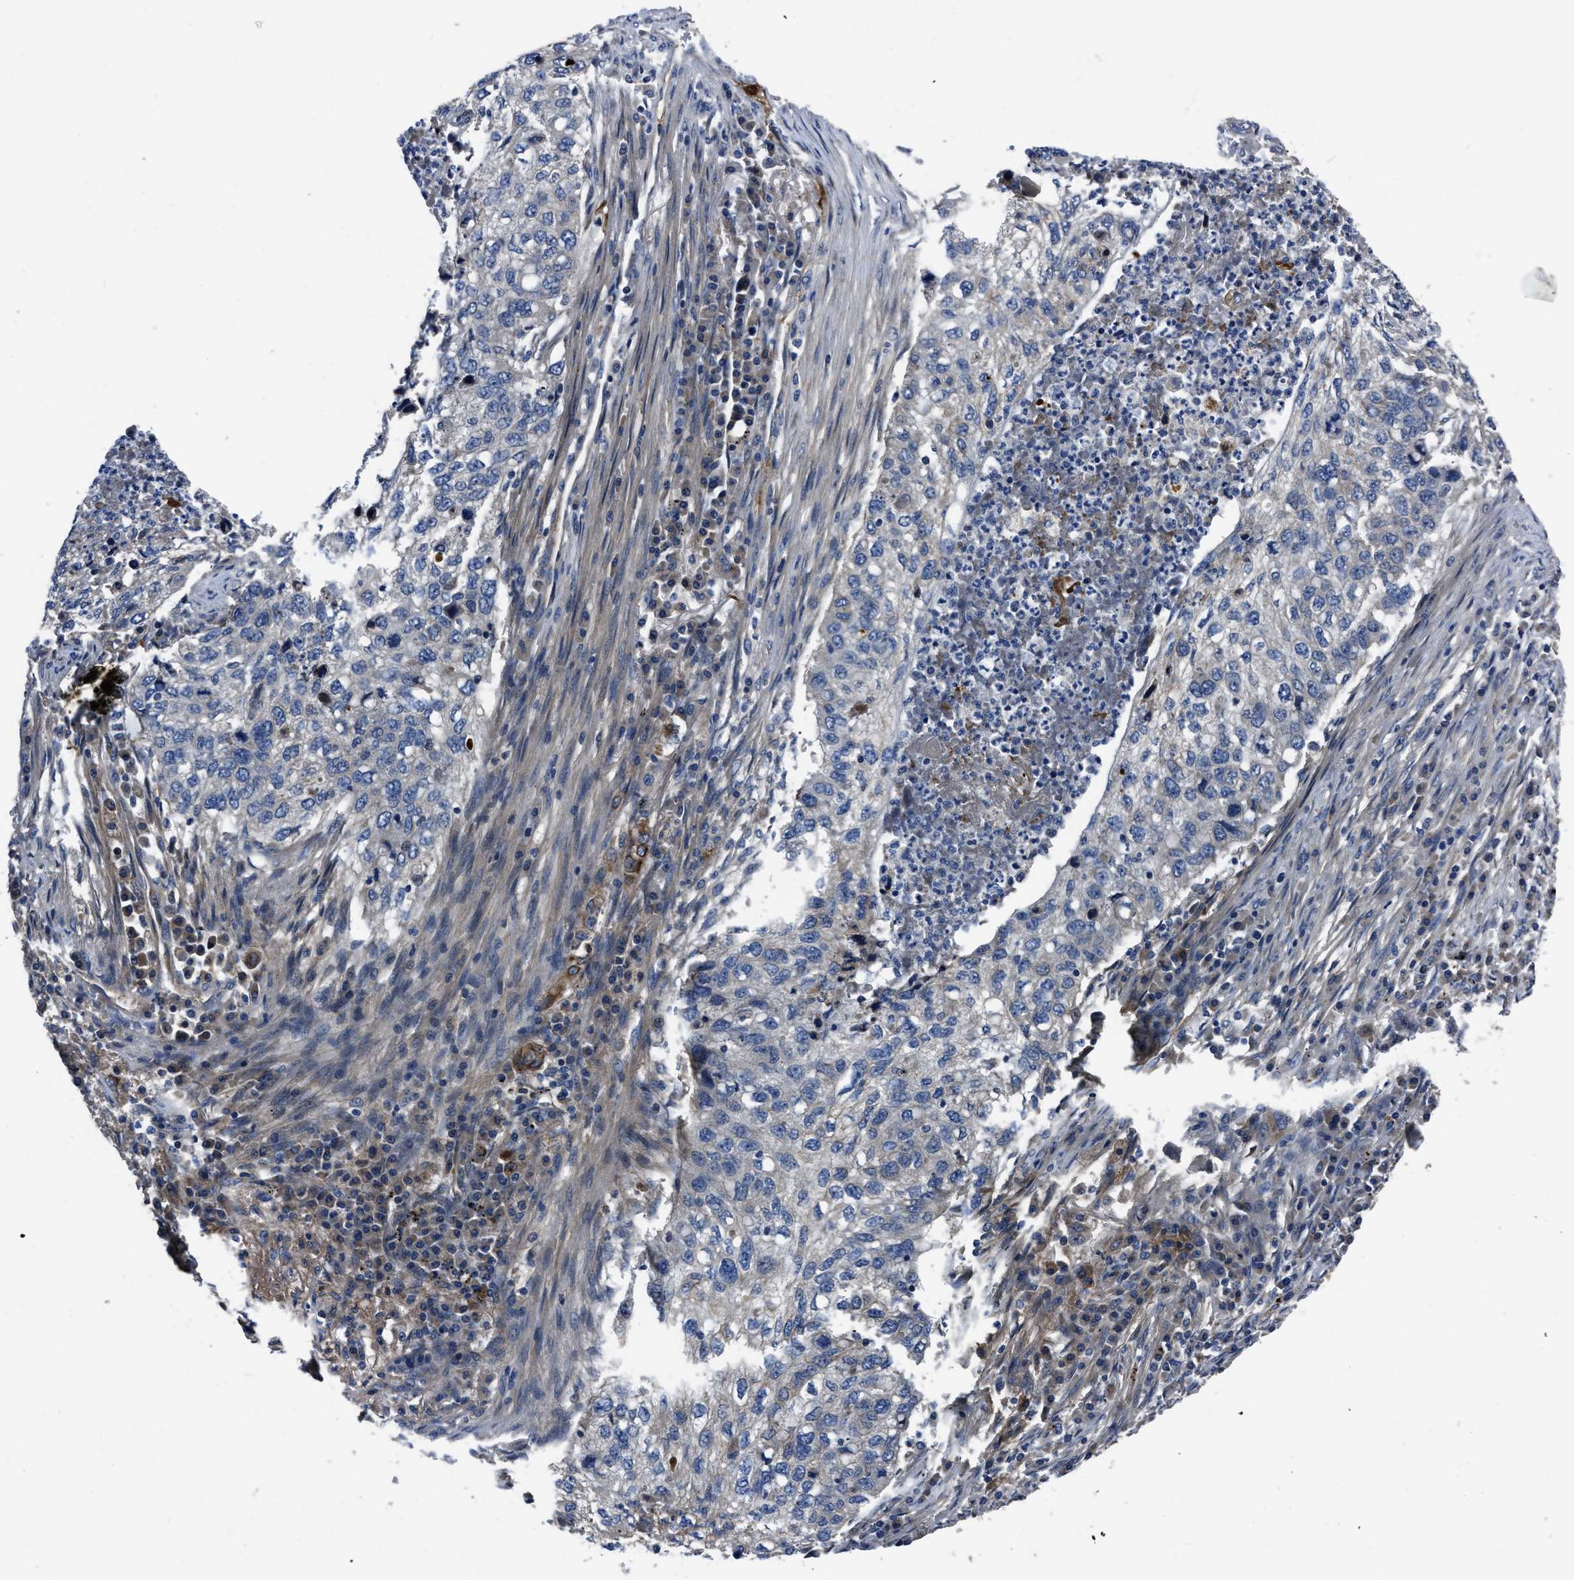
{"staining": {"intensity": "negative", "quantity": "none", "location": "none"}, "tissue": "lung cancer", "cell_type": "Tumor cells", "image_type": "cancer", "snomed": [{"axis": "morphology", "description": "Squamous cell carcinoma, NOS"}, {"axis": "topography", "description": "Lung"}], "caption": "Protein analysis of lung squamous cell carcinoma reveals no significant expression in tumor cells.", "gene": "ERC1", "patient": {"sex": "female", "age": 63}}